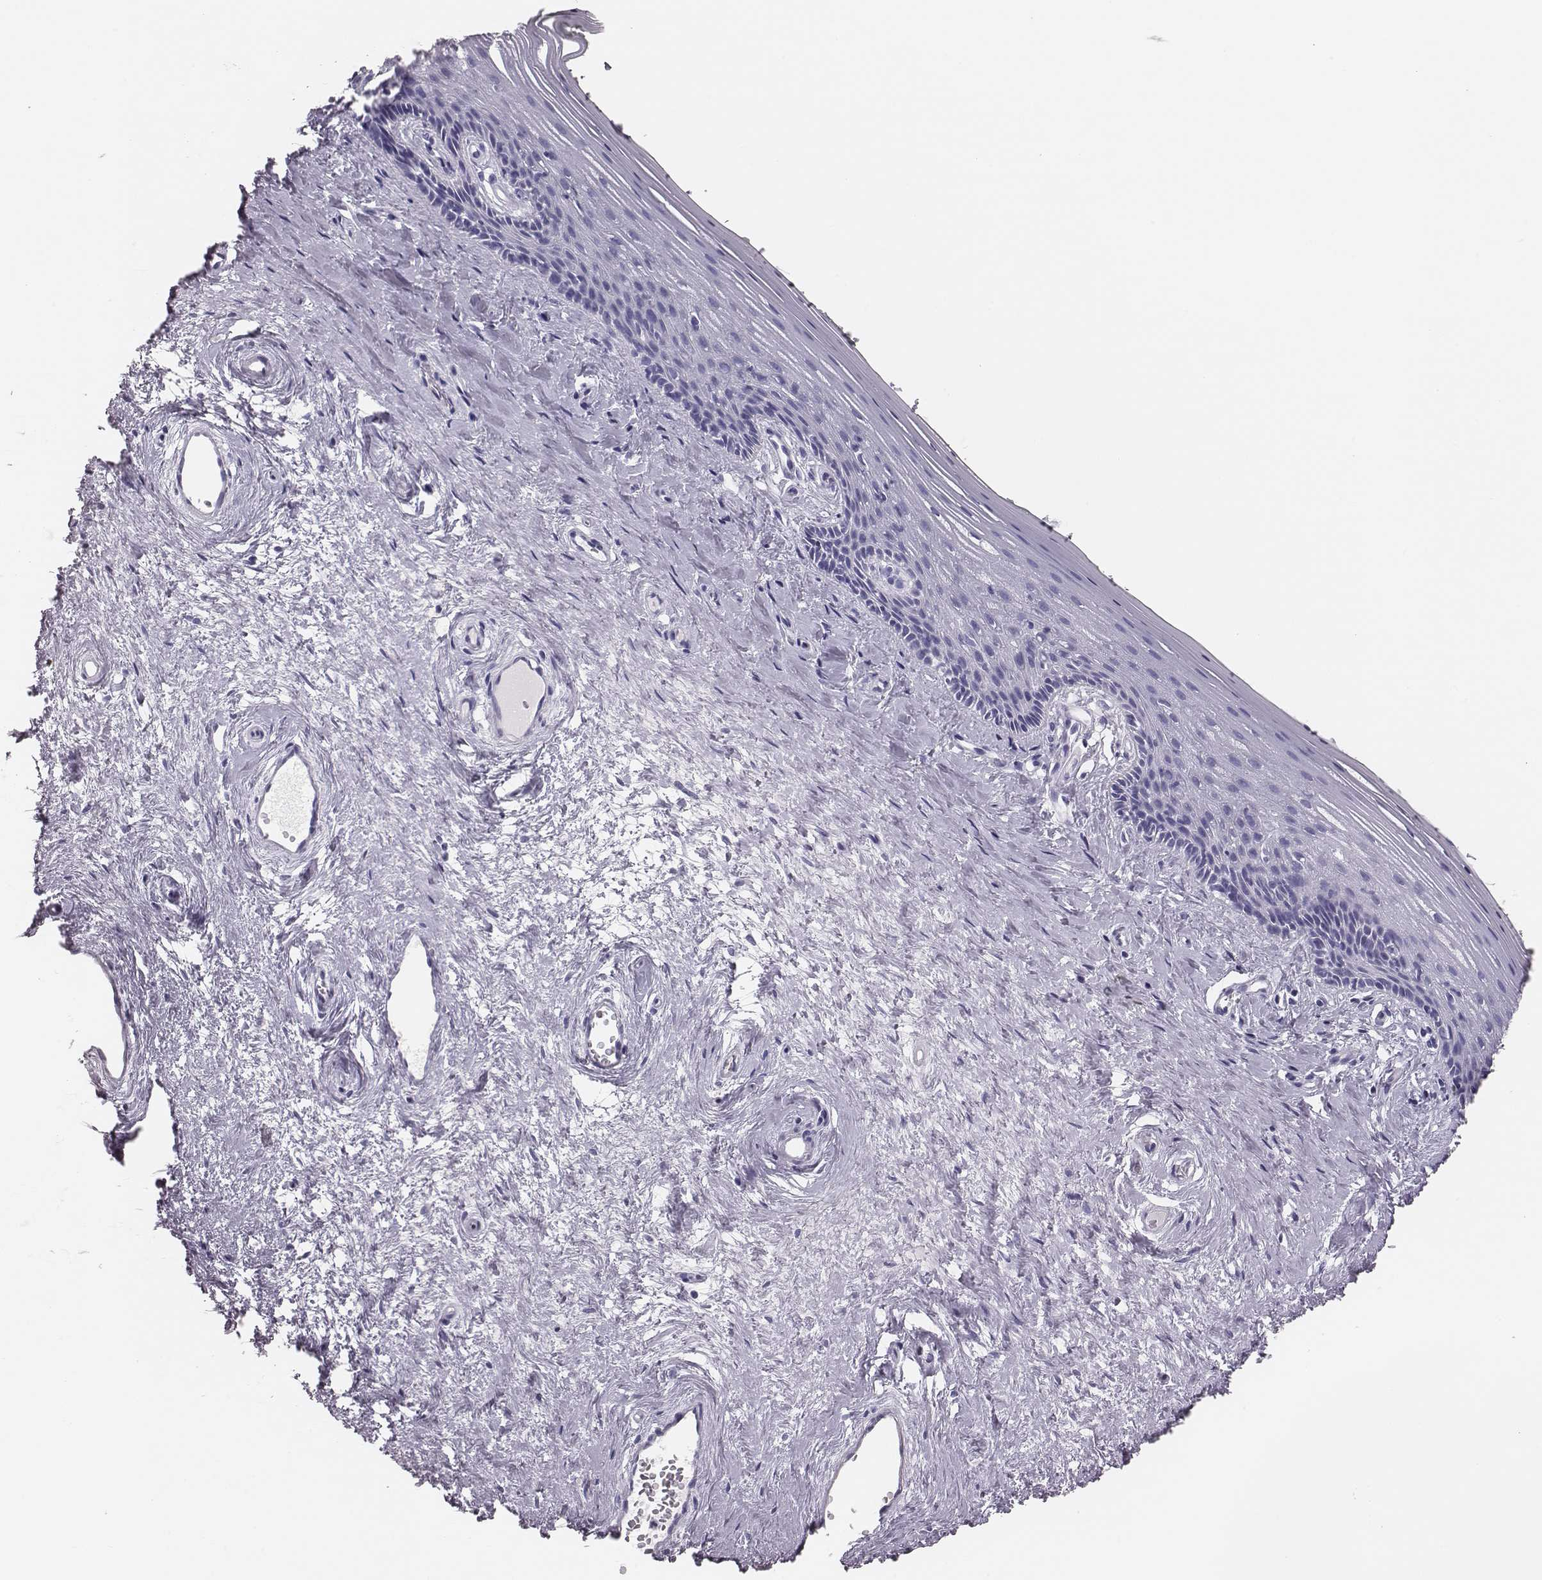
{"staining": {"intensity": "negative", "quantity": "none", "location": "none"}, "tissue": "vagina", "cell_type": "Squamous epithelial cells", "image_type": "normal", "snomed": [{"axis": "morphology", "description": "Normal tissue, NOS"}, {"axis": "topography", "description": "Vagina"}], "caption": "Photomicrograph shows no protein positivity in squamous epithelial cells of unremarkable vagina. (Brightfield microscopy of DAB (3,3'-diaminobenzidine) immunohistochemistry (IHC) at high magnification).", "gene": "H1", "patient": {"sex": "female", "age": 45}}